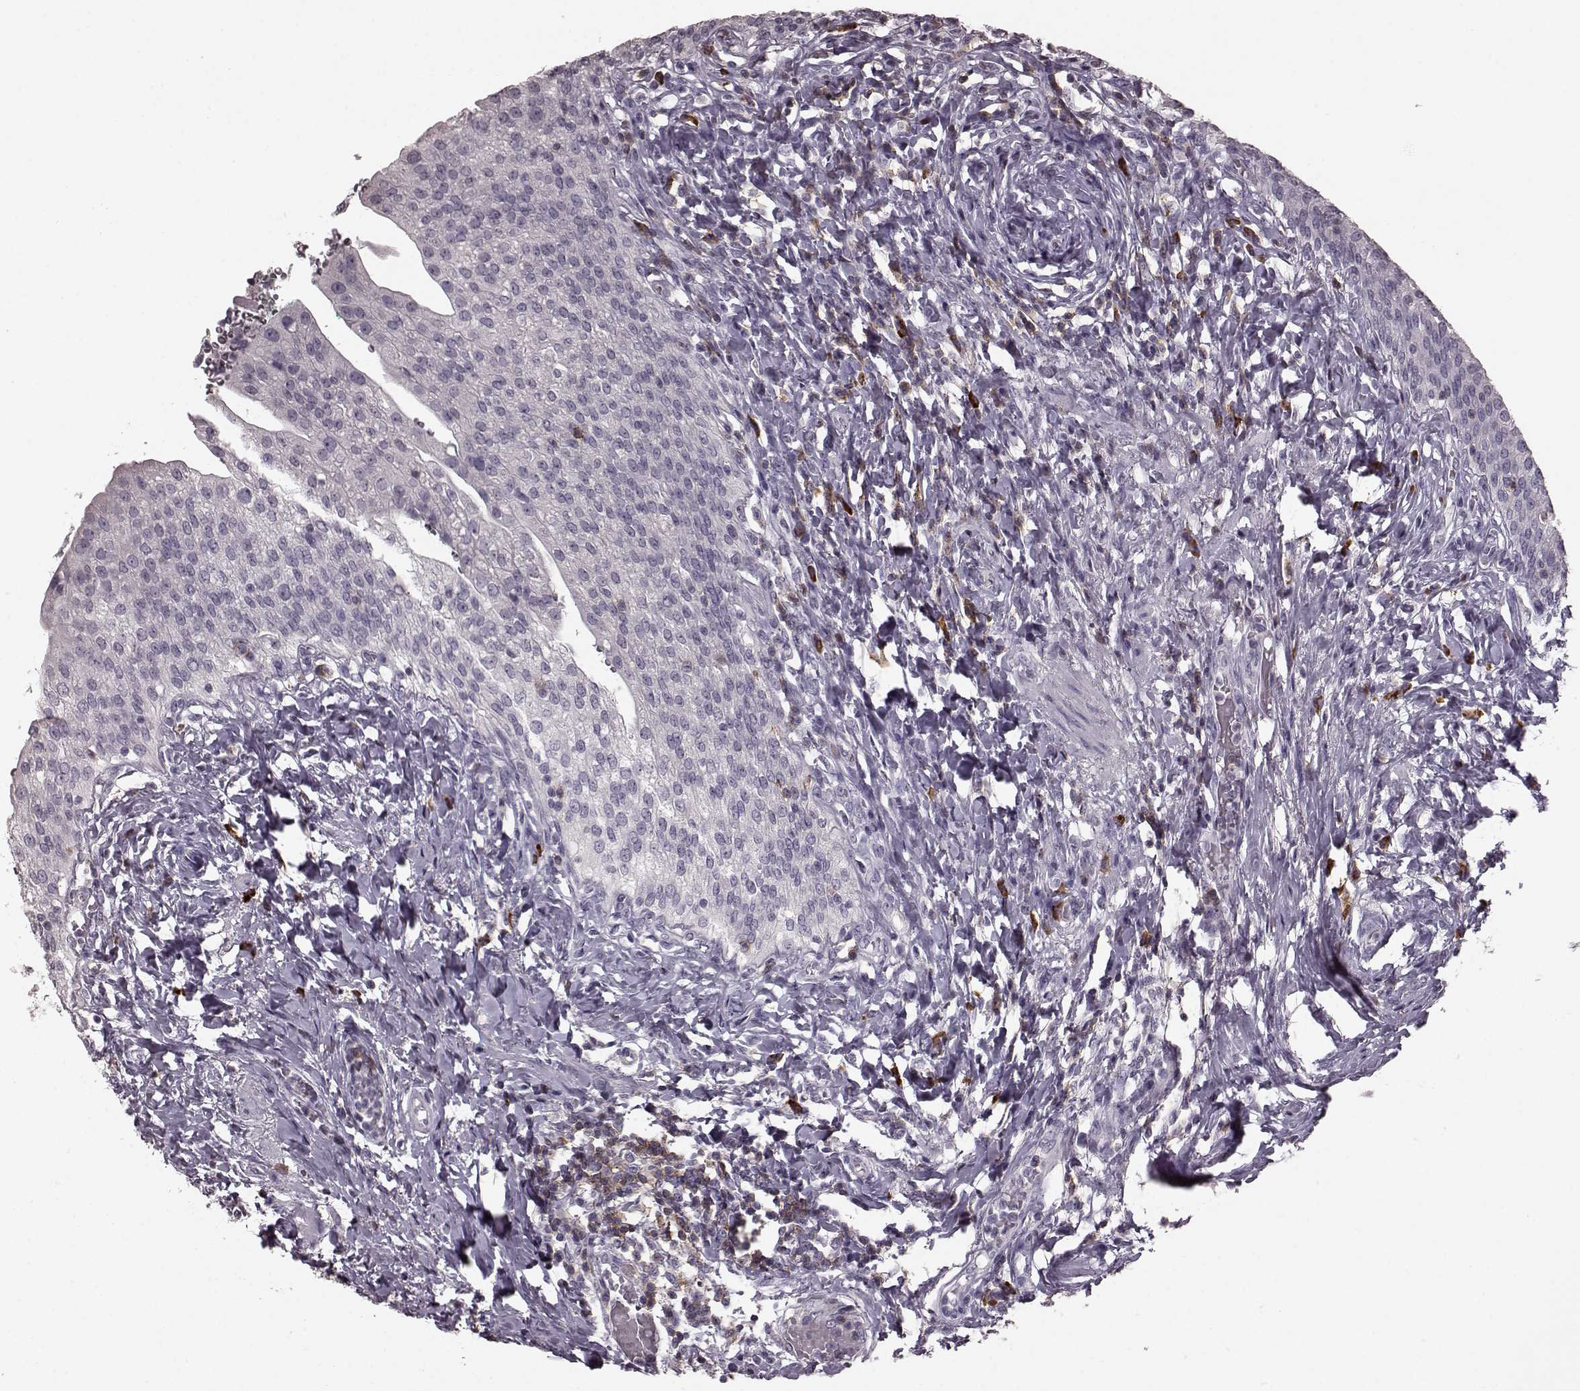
{"staining": {"intensity": "negative", "quantity": "none", "location": "none"}, "tissue": "urinary bladder", "cell_type": "Urothelial cells", "image_type": "normal", "snomed": [{"axis": "morphology", "description": "Normal tissue, NOS"}, {"axis": "morphology", "description": "Inflammation, NOS"}, {"axis": "topography", "description": "Urinary bladder"}], "caption": "A micrograph of urinary bladder stained for a protein reveals no brown staining in urothelial cells.", "gene": "CD28", "patient": {"sex": "male", "age": 64}}